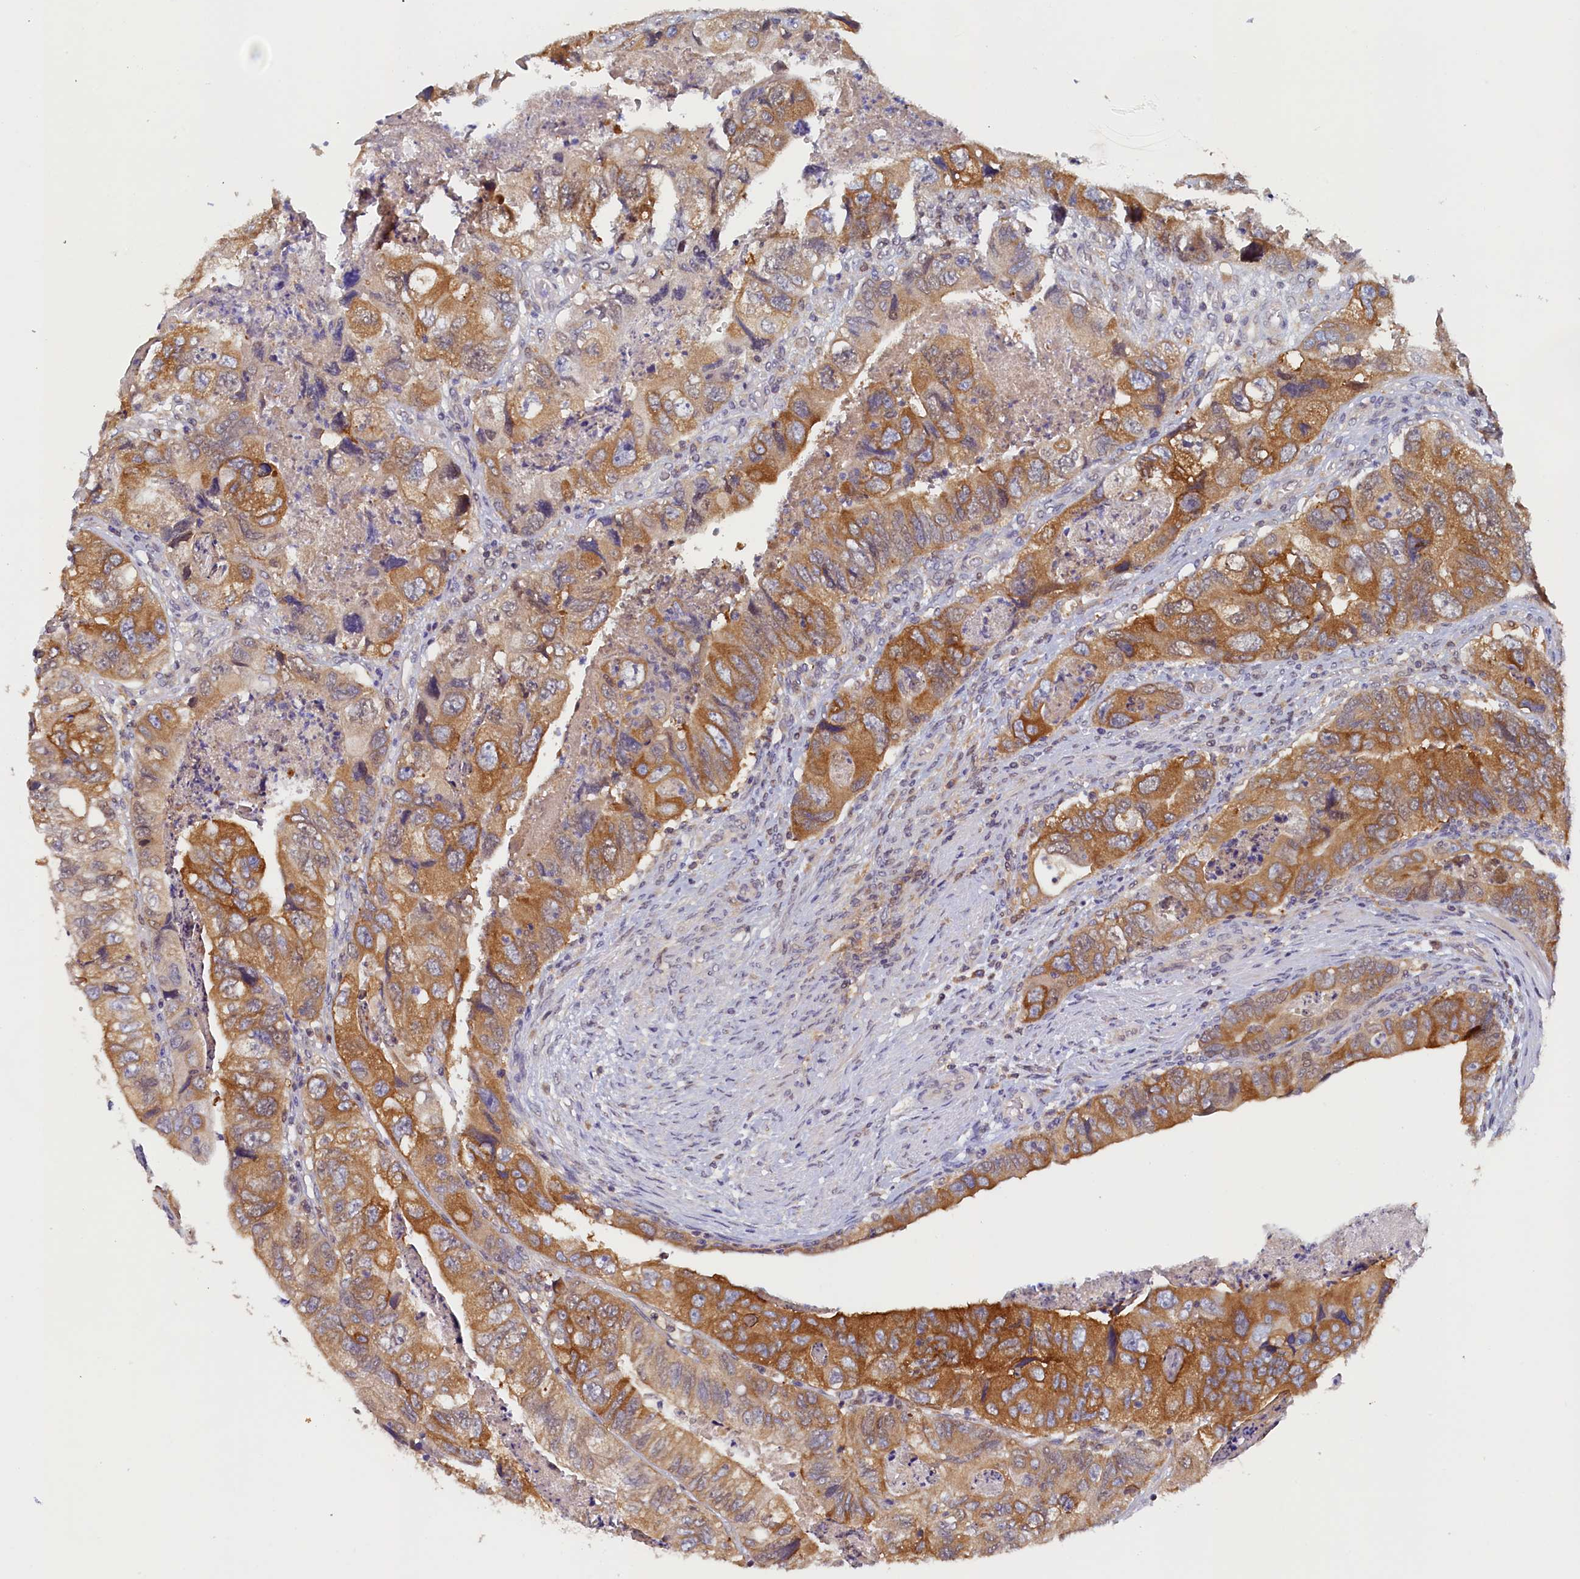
{"staining": {"intensity": "moderate", "quantity": ">75%", "location": "cytoplasmic/membranous"}, "tissue": "colorectal cancer", "cell_type": "Tumor cells", "image_type": "cancer", "snomed": [{"axis": "morphology", "description": "Adenocarcinoma, NOS"}, {"axis": "topography", "description": "Rectum"}], "caption": "Brown immunohistochemical staining in colorectal adenocarcinoma displays moderate cytoplasmic/membranous expression in approximately >75% of tumor cells.", "gene": "PAAF1", "patient": {"sex": "male", "age": 63}}